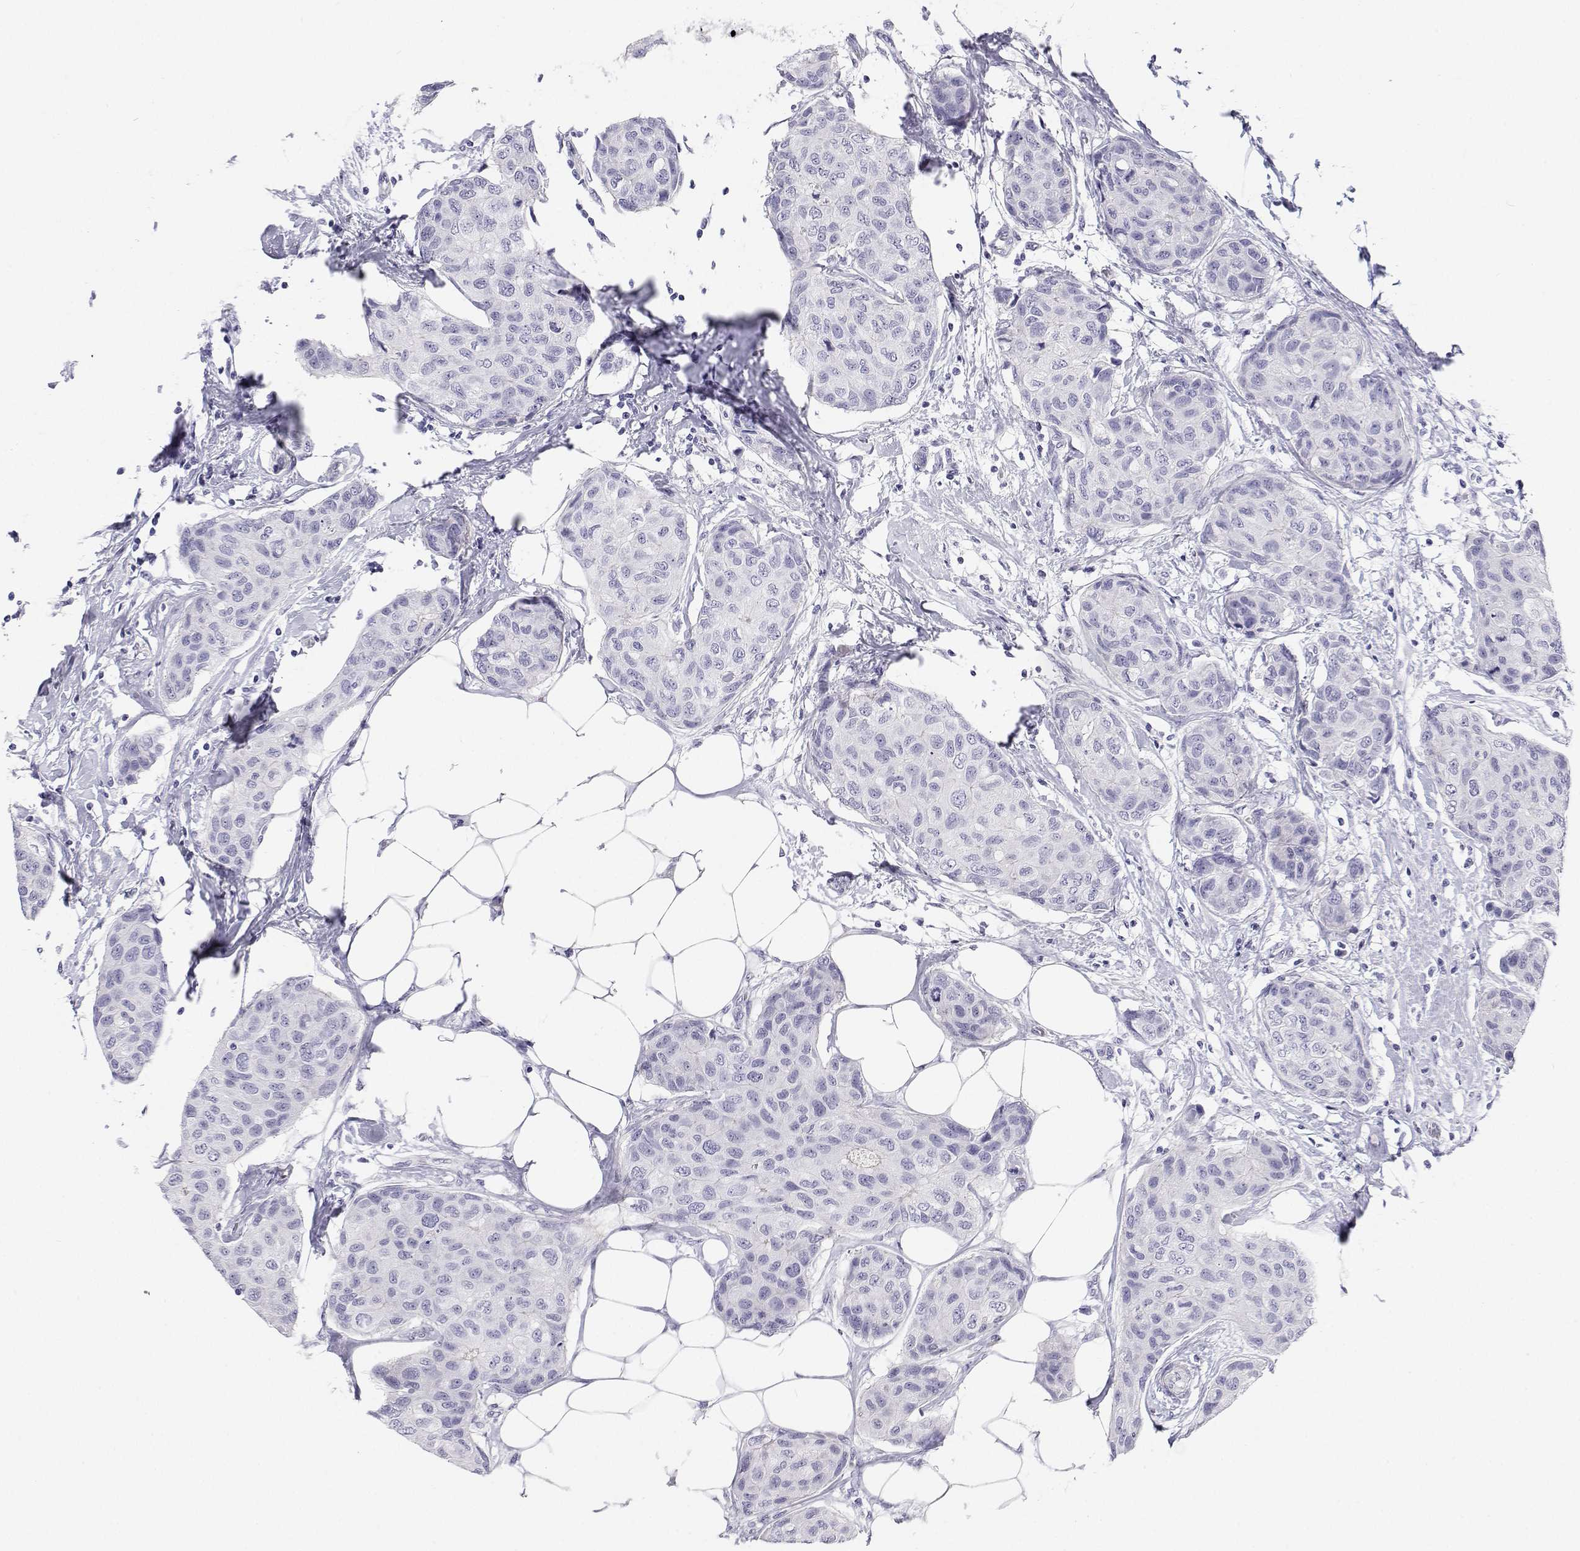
{"staining": {"intensity": "negative", "quantity": "none", "location": "none"}, "tissue": "breast cancer", "cell_type": "Tumor cells", "image_type": "cancer", "snomed": [{"axis": "morphology", "description": "Duct carcinoma"}, {"axis": "topography", "description": "Breast"}], "caption": "DAB (3,3'-diaminobenzidine) immunohistochemical staining of breast intraductal carcinoma shows no significant expression in tumor cells.", "gene": "BHMT", "patient": {"sex": "female", "age": 80}}